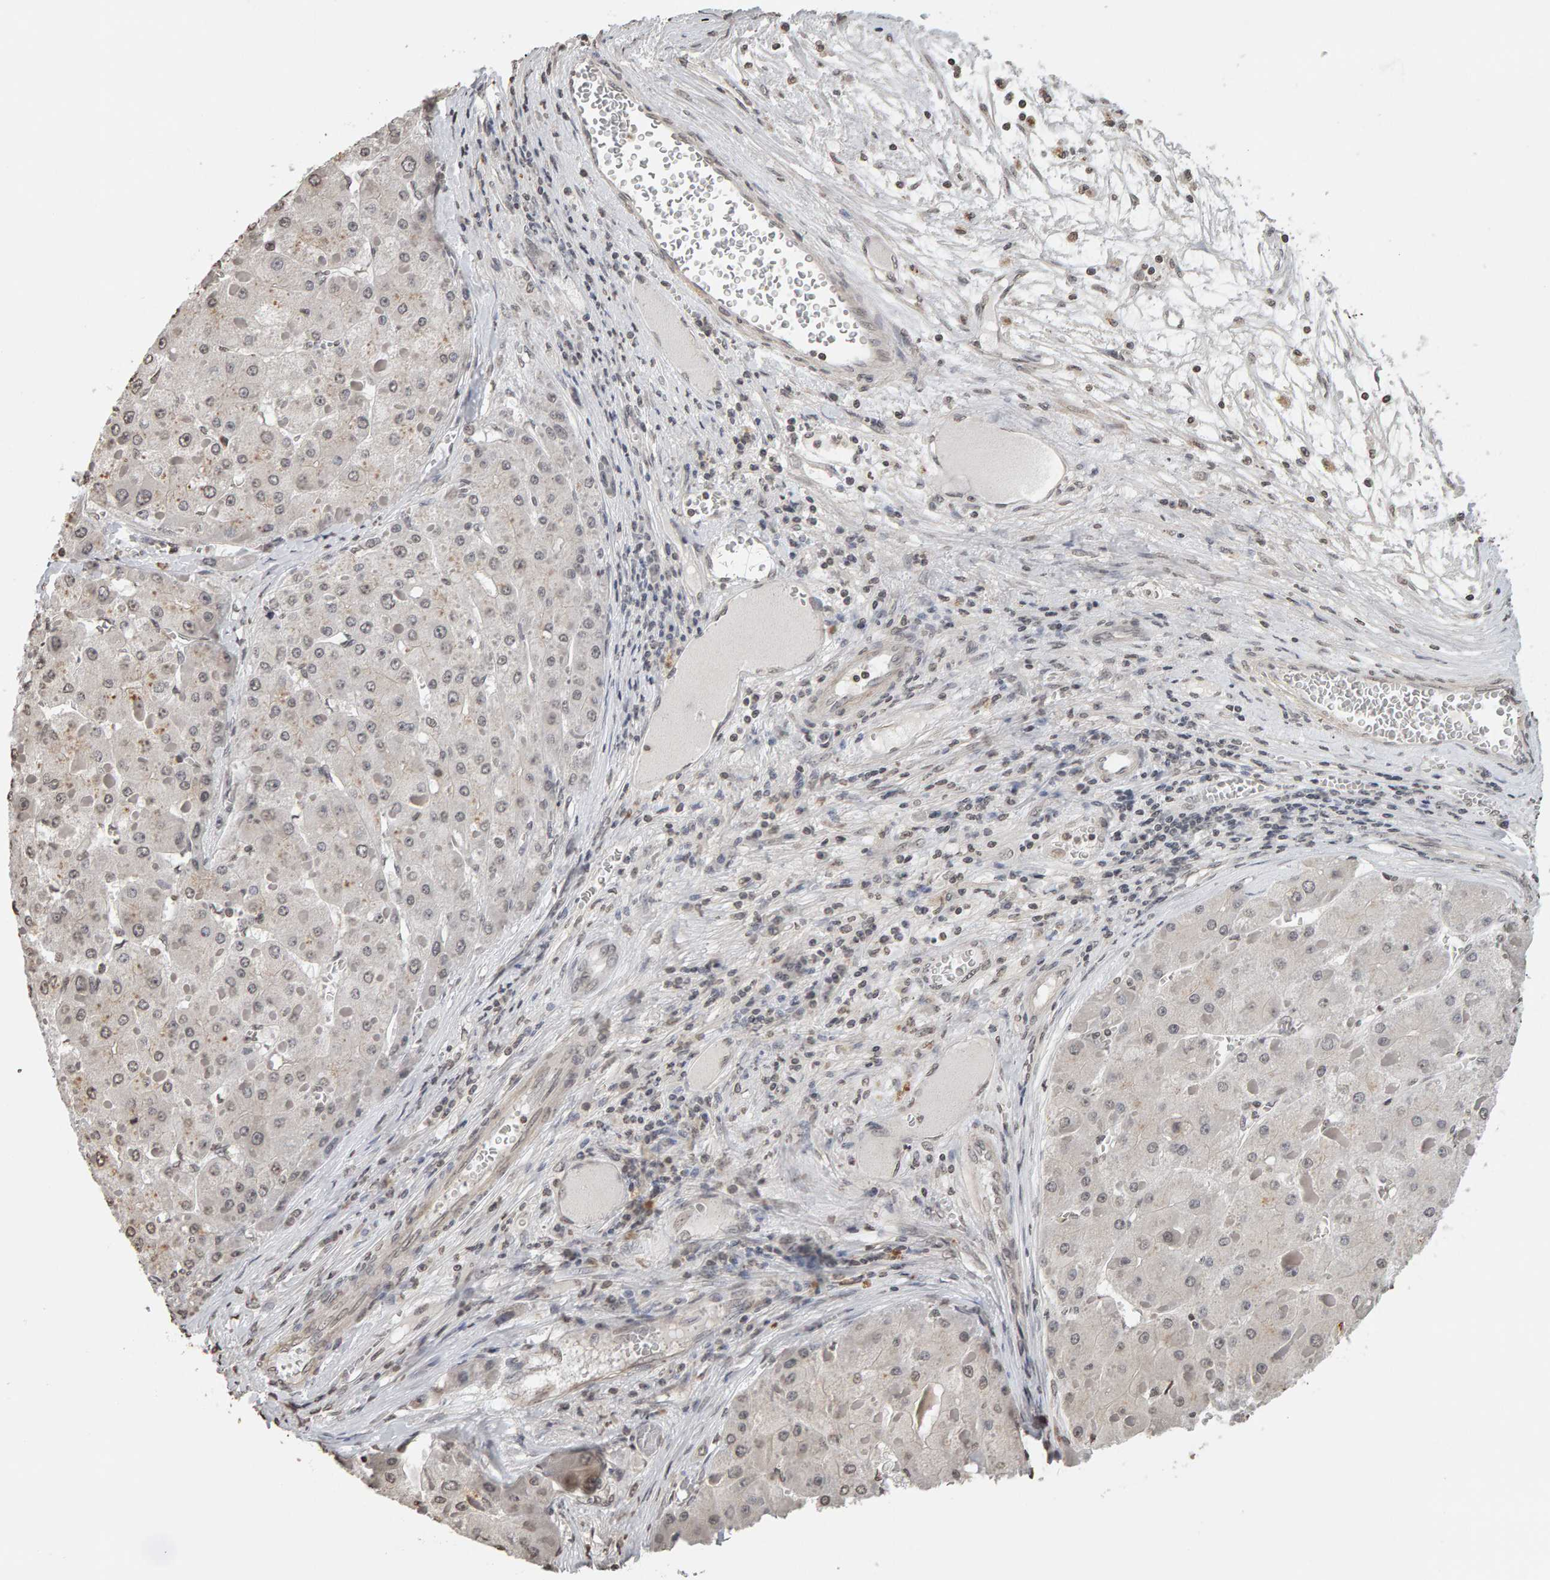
{"staining": {"intensity": "weak", "quantity": "25%-75%", "location": "nuclear"}, "tissue": "liver cancer", "cell_type": "Tumor cells", "image_type": "cancer", "snomed": [{"axis": "morphology", "description": "Carcinoma, Hepatocellular, NOS"}, {"axis": "topography", "description": "Liver"}], "caption": "Protein expression analysis of human hepatocellular carcinoma (liver) reveals weak nuclear expression in approximately 25%-75% of tumor cells.", "gene": "AFF4", "patient": {"sex": "female", "age": 73}}